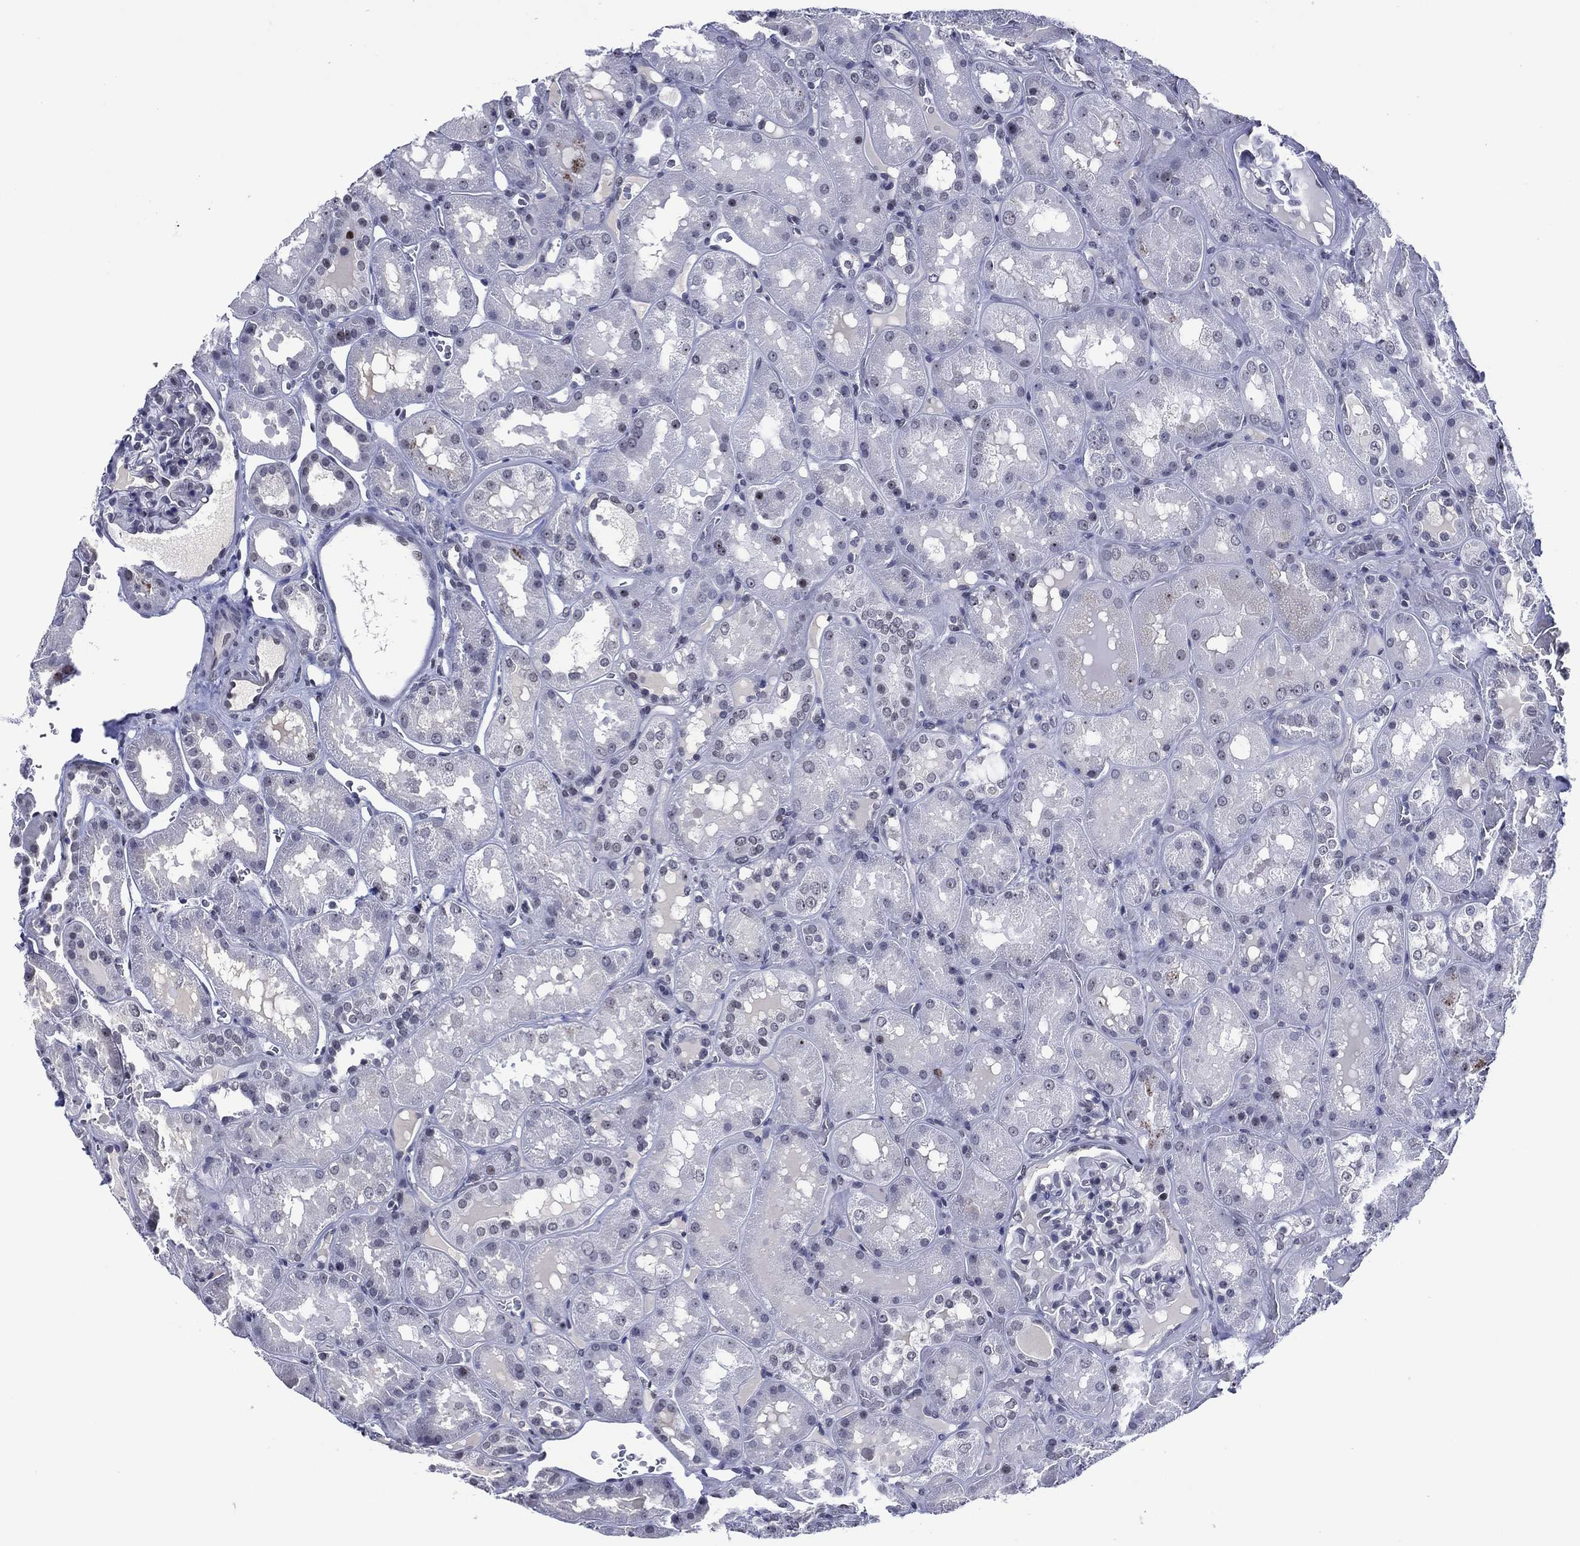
{"staining": {"intensity": "negative", "quantity": "none", "location": "none"}, "tissue": "kidney", "cell_type": "Cells in glomeruli", "image_type": "normal", "snomed": [{"axis": "morphology", "description": "Normal tissue, NOS"}, {"axis": "topography", "description": "Kidney"}], "caption": "Photomicrograph shows no significant protein positivity in cells in glomeruli of benign kidney. (DAB immunohistochemistry with hematoxylin counter stain).", "gene": "GATA6", "patient": {"sex": "male", "age": 73}}